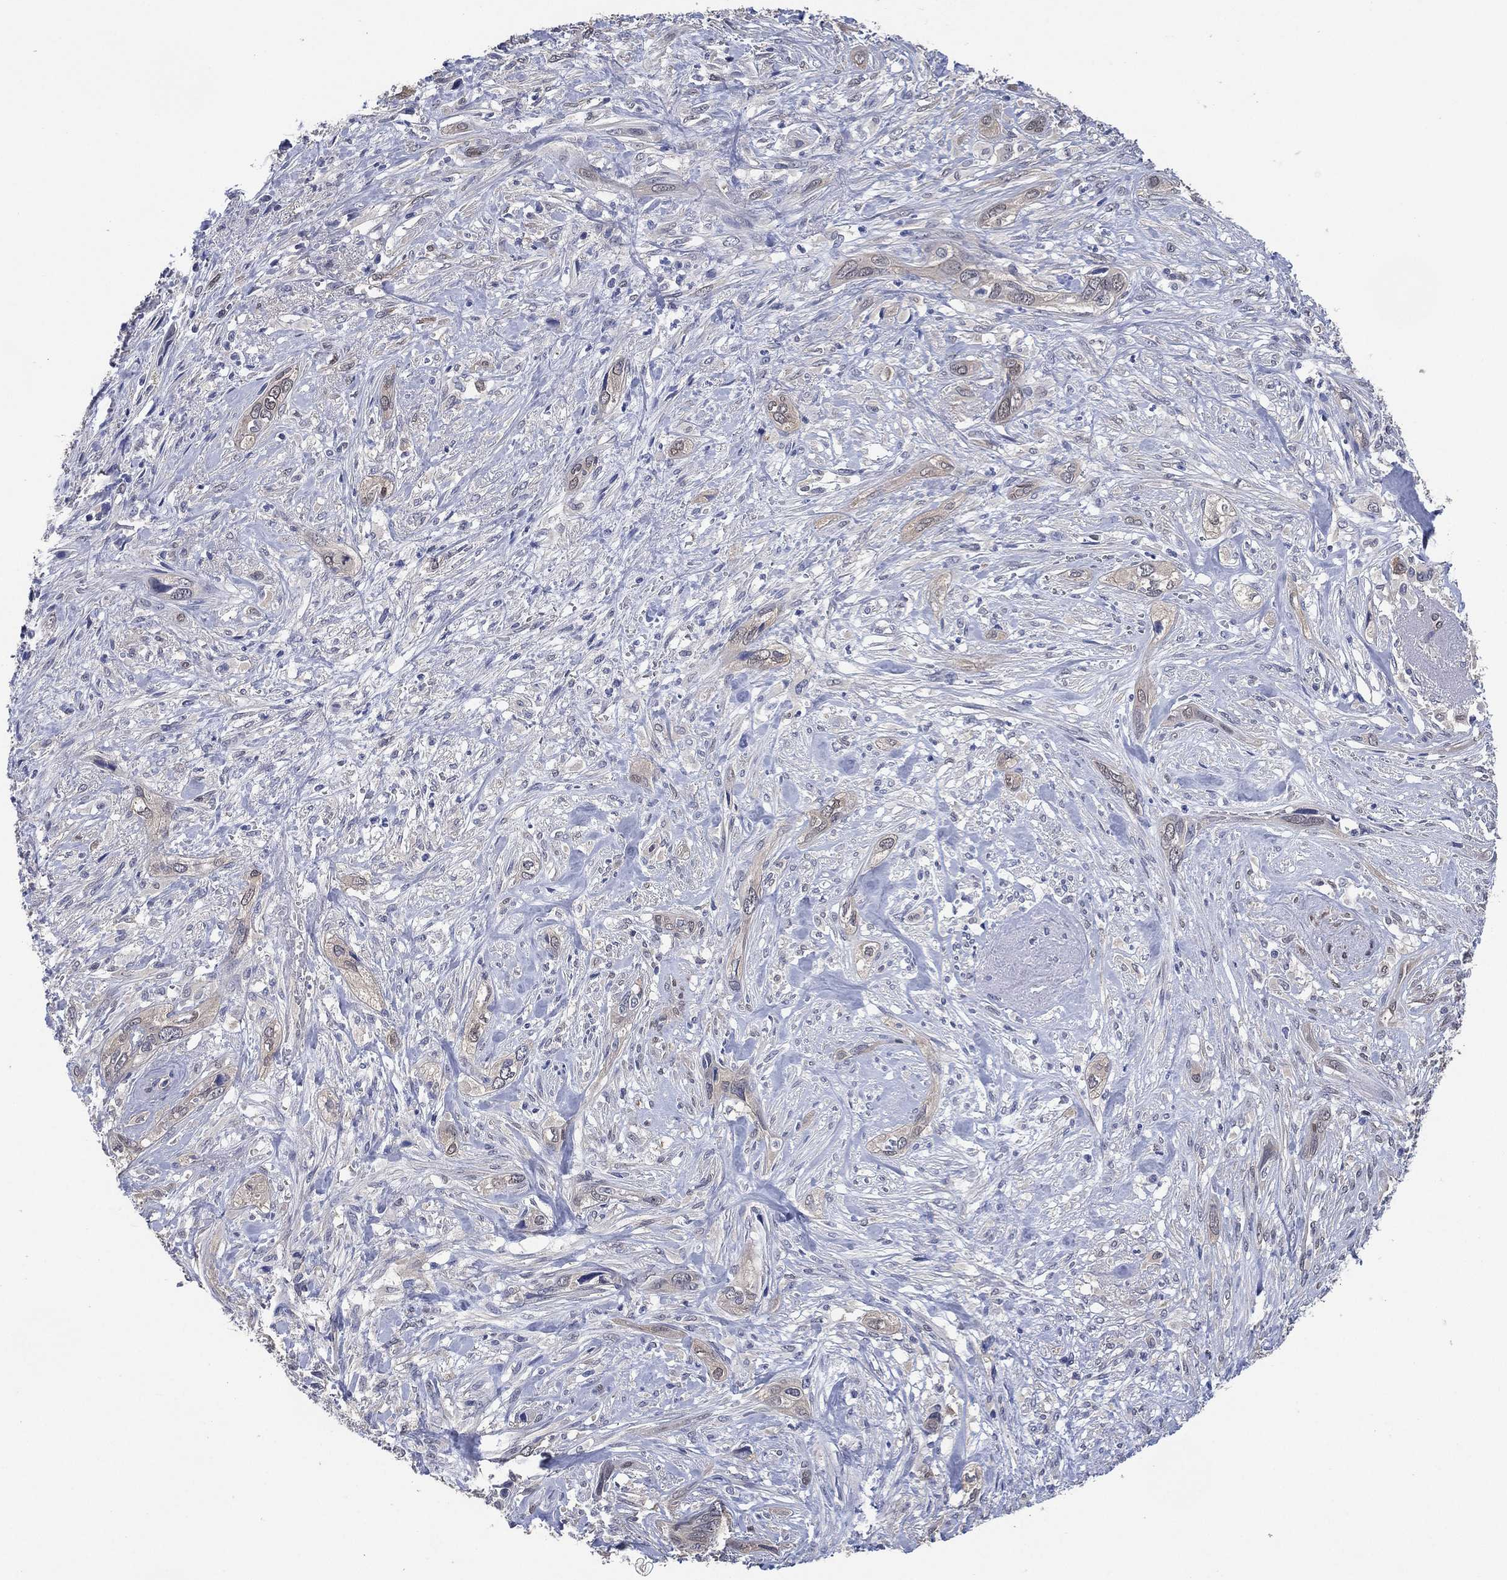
{"staining": {"intensity": "negative", "quantity": "none", "location": "none"}, "tissue": "cervical cancer", "cell_type": "Tumor cells", "image_type": "cancer", "snomed": [{"axis": "morphology", "description": "Squamous cell carcinoma, NOS"}, {"axis": "topography", "description": "Cervix"}], "caption": "A high-resolution image shows IHC staining of cervical squamous cell carcinoma, which shows no significant expression in tumor cells.", "gene": "AK1", "patient": {"sex": "female", "age": 57}}